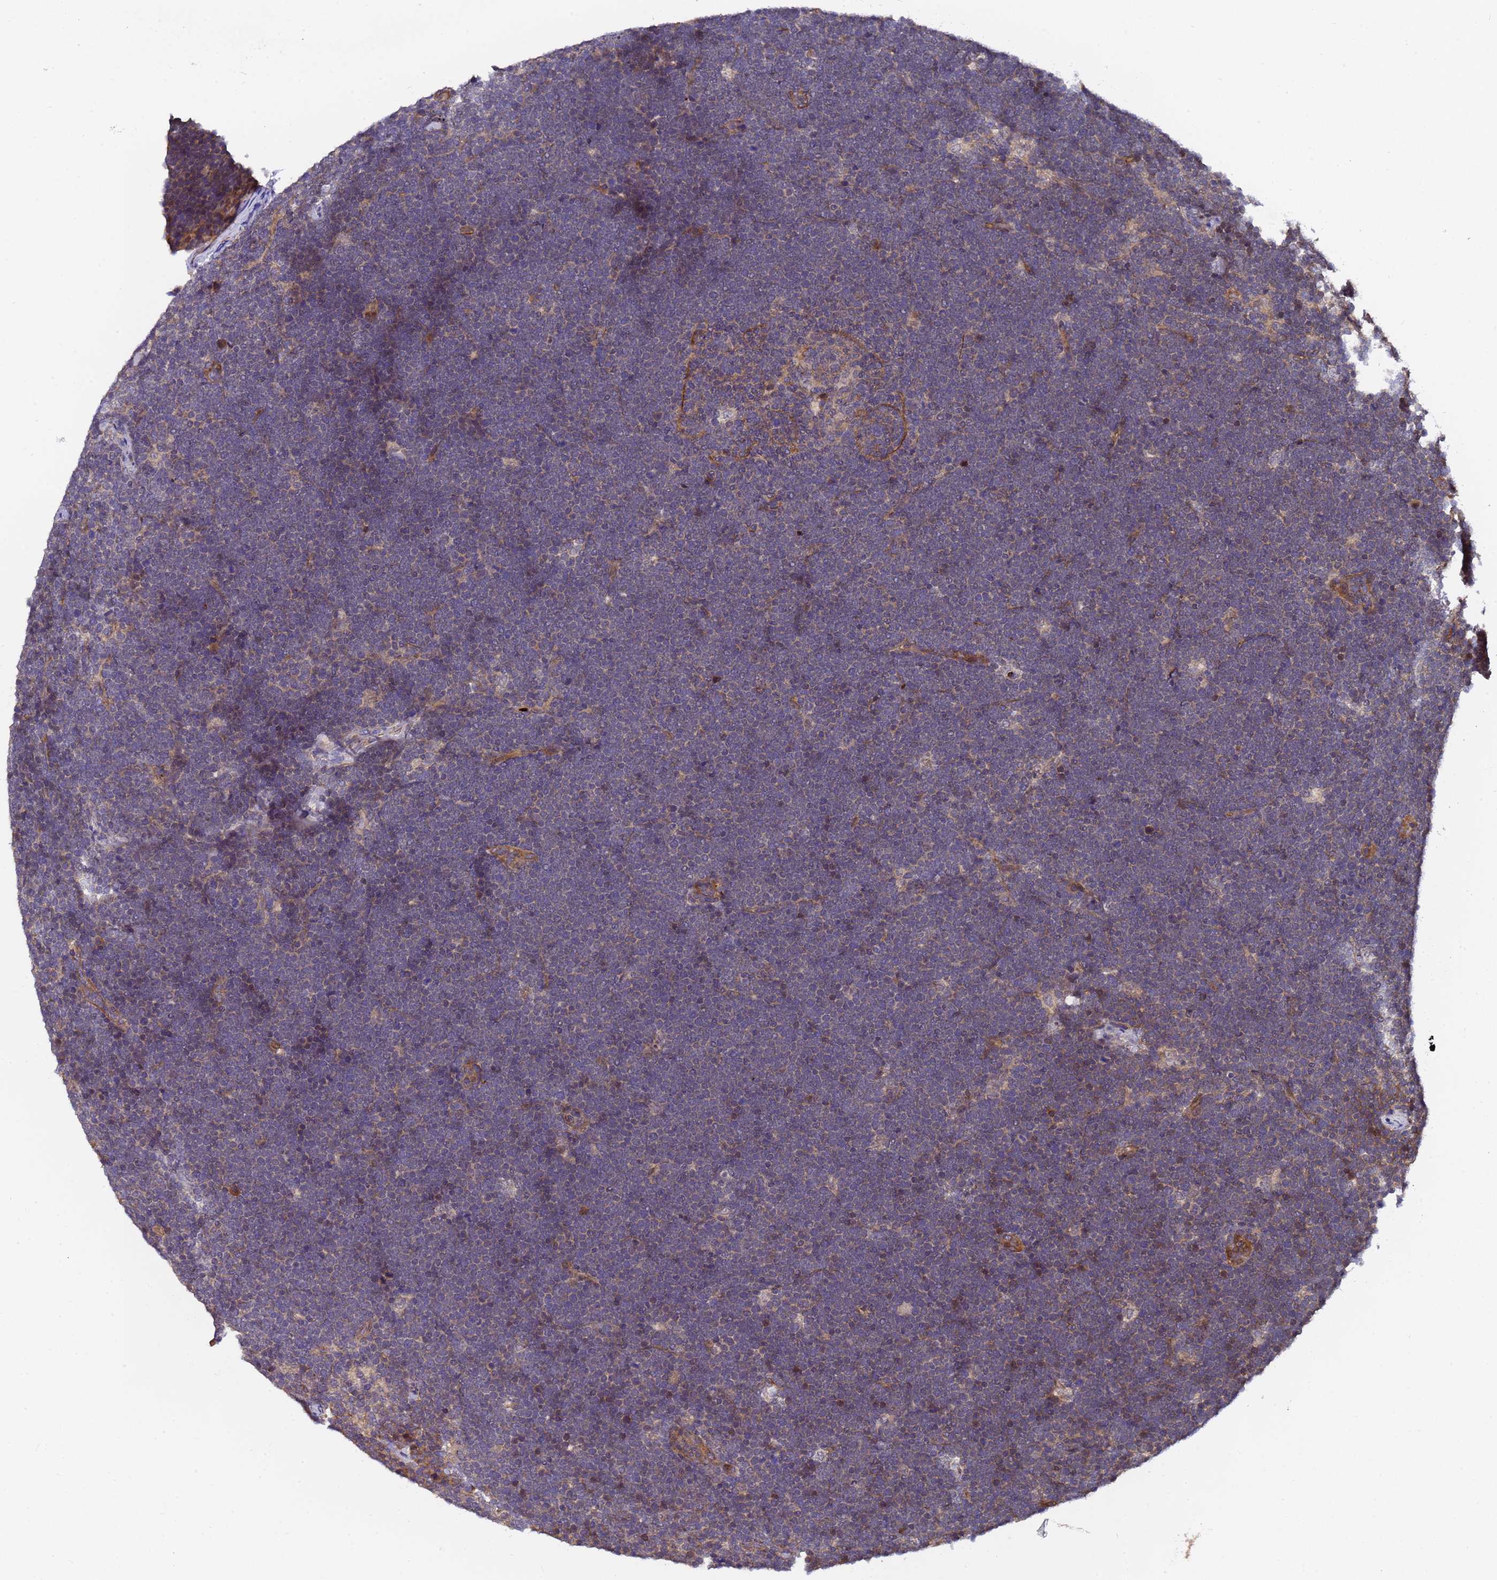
{"staining": {"intensity": "negative", "quantity": "none", "location": "none"}, "tissue": "lymphoma", "cell_type": "Tumor cells", "image_type": "cancer", "snomed": [{"axis": "morphology", "description": "Malignant lymphoma, non-Hodgkin's type, High grade"}, {"axis": "topography", "description": "Lymph node"}], "caption": "Human malignant lymphoma, non-Hodgkin's type (high-grade) stained for a protein using immunohistochemistry (IHC) demonstrates no staining in tumor cells.", "gene": "GSTCD", "patient": {"sex": "male", "age": 13}}